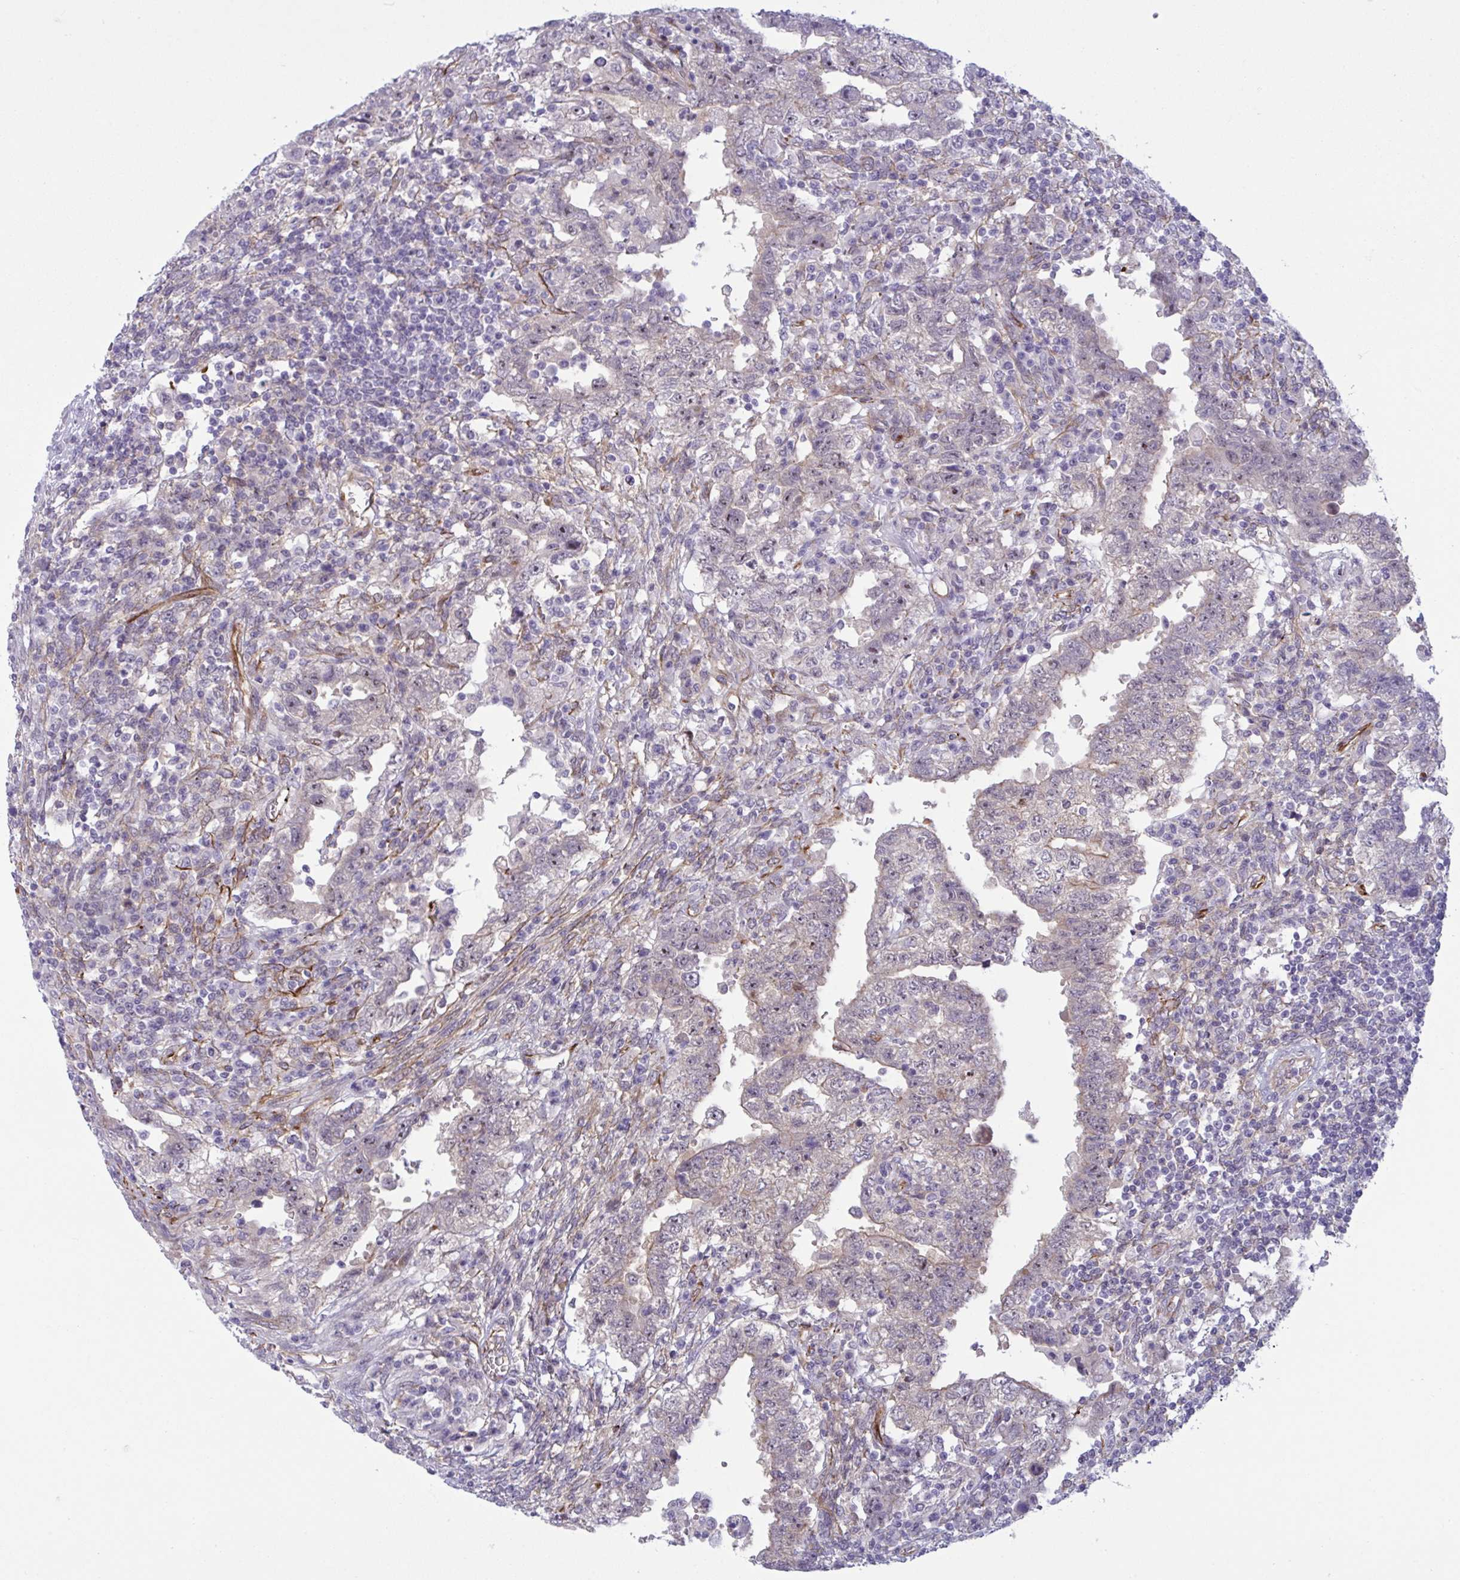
{"staining": {"intensity": "weak", "quantity": "<25%", "location": "cytoplasmic/membranous"}, "tissue": "testis cancer", "cell_type": "Tumor cells", "image_type": "cancer", "snomed": [{"axis": "morphology", "description": "Carcinoma, Embryonal, NOS"}, {"axis": "topography", "description": "Testis"}], "caption": "Immunohistochemistry (IHC) micrograph of neoplastic tissue: embryonal carcinoma (testis) stained with DAB exhibits no significant protein expression in tumor cells.", "gene": "PRRT4", "patient": {"sex": "male", "age": 26}}